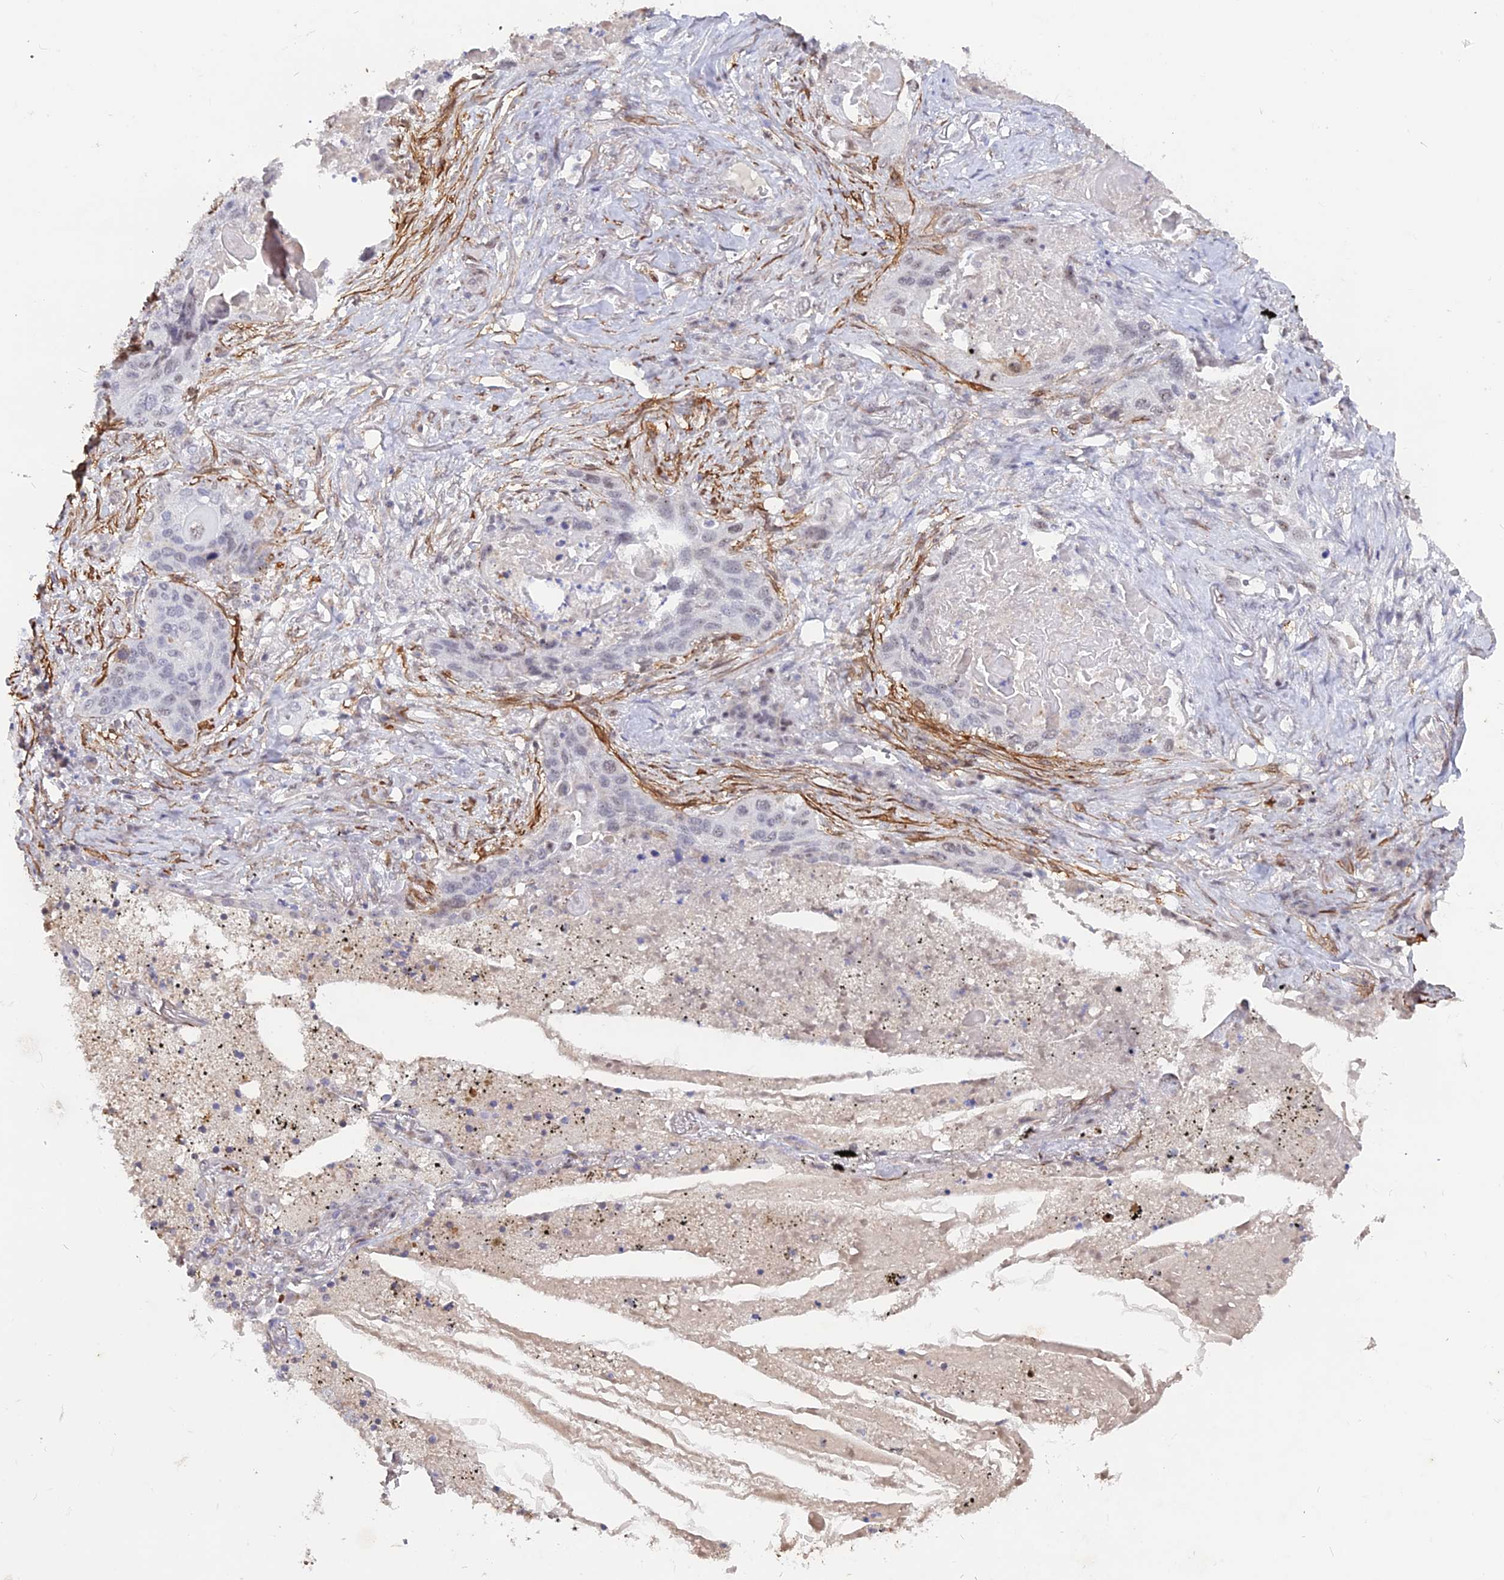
{"staining": {"intensity": "weak", "quantity": "<25%", "location": "nuclear"}, "tissue": "lung cancer", "cell_type": "Tumor cells", "image_type": "cancer", "snomed": [{"axis": "morphology", "description": "Squamous cell carcinoma, NOS"}, {"axis": "topography", "description": "Lung"}], "caption": "Lung squamous cell carcinoma stained for a protein using IHC demonstrates no staining tumor cells.", "gene": "CCDC154", "patient": {"sex": "female", "age": 63}}